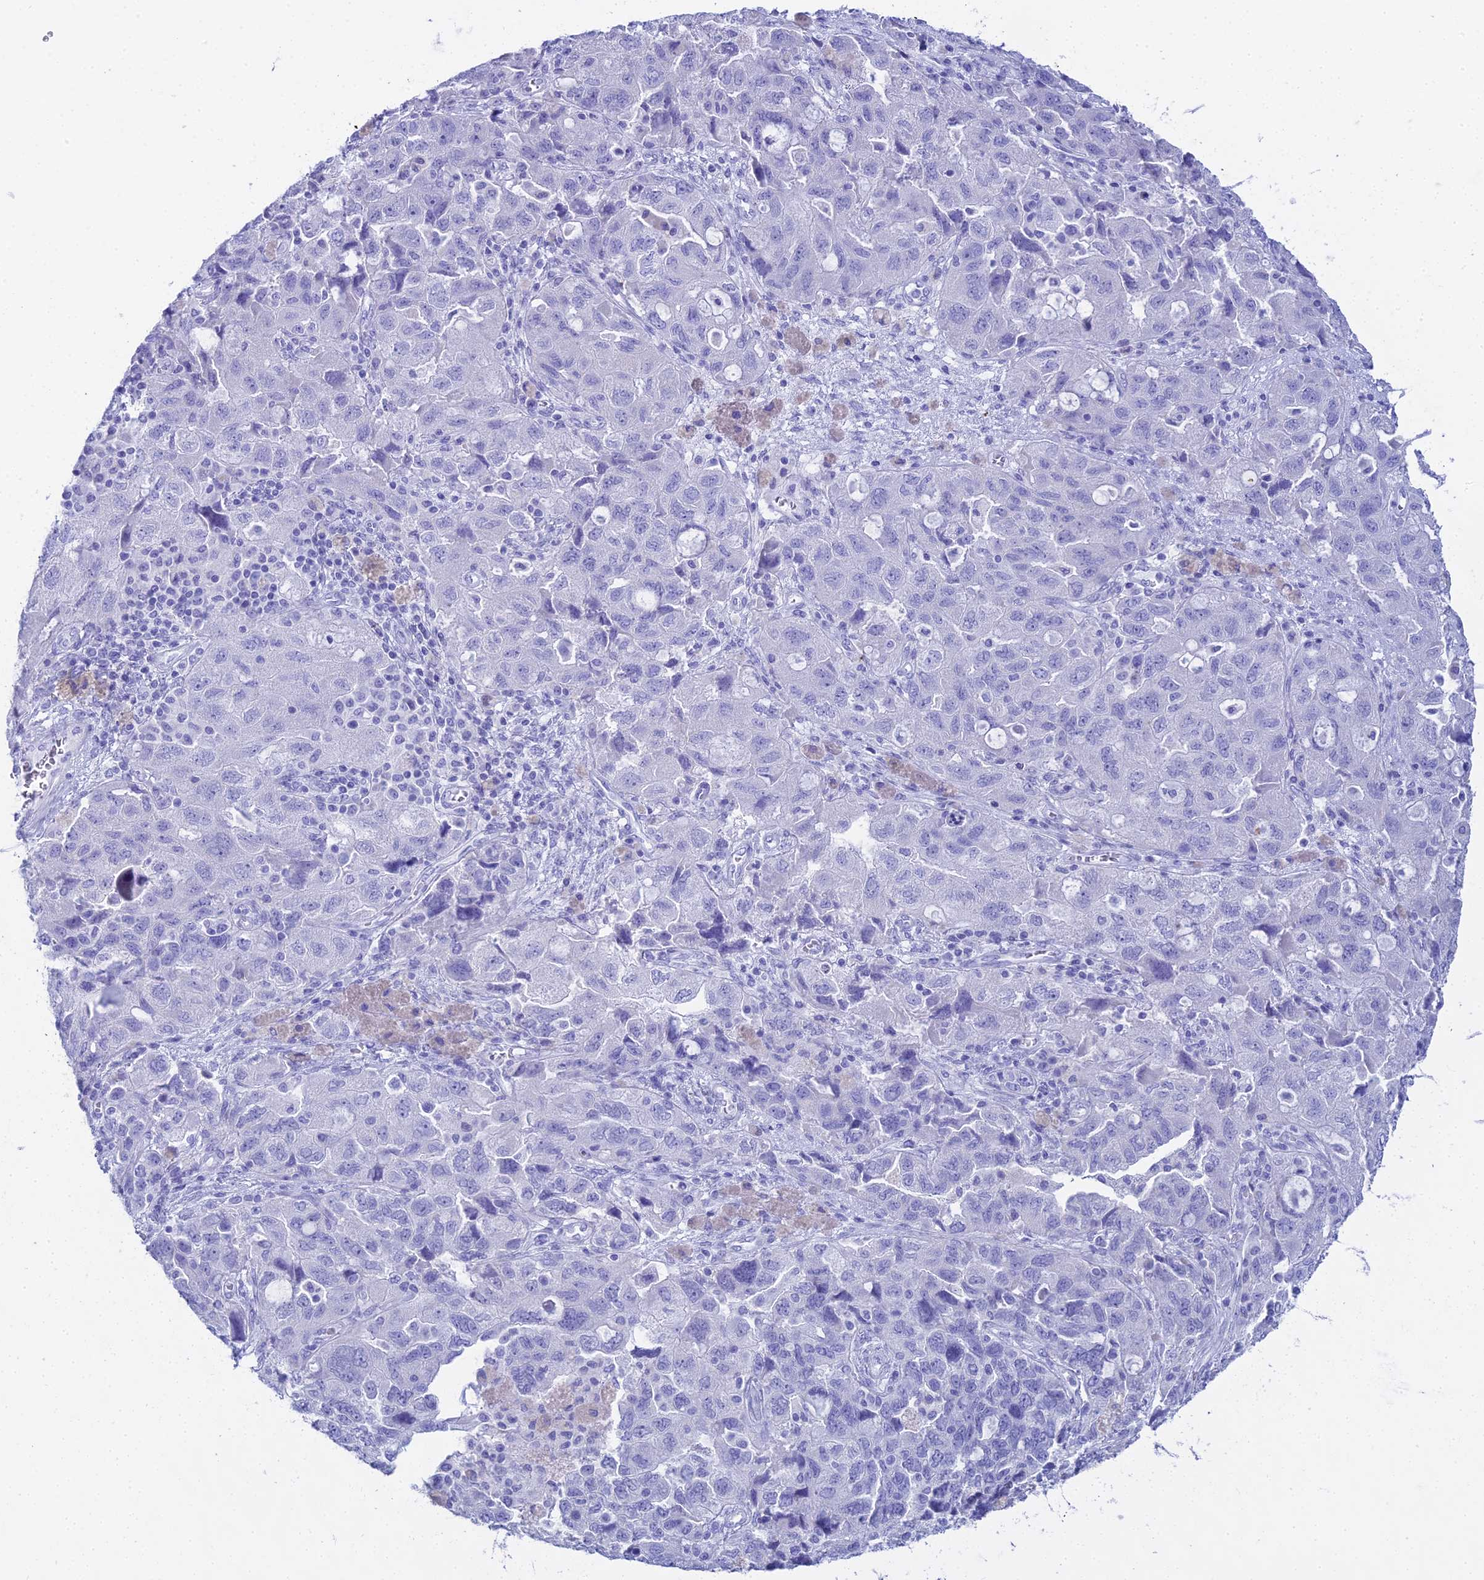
{"staining": {"intensity": "negative", "quantity": "none", "location": "none"}, "tissue": "ovarian cancer", "cell_type": "Tumor cells", "image_type": "cancer", "snomed": [{"axis": "morphology", "description": "Carcinoma, NOS"}, {"axis": "morphology", "description": "Cystadenocarcinoma, serous, NOS"}, {"axis": "topography", "description": "Ovary"}], "caption": "Immunohistochemistry (IHC) photomicrograph of neoplastic tissue: human ovarian cancer (serous cystadenocarcinoma) stained with DAB reveals no significant protein expression in tumor cells.", "gene": "CGB2", "patient": {"sex": "female", "age": 69}}